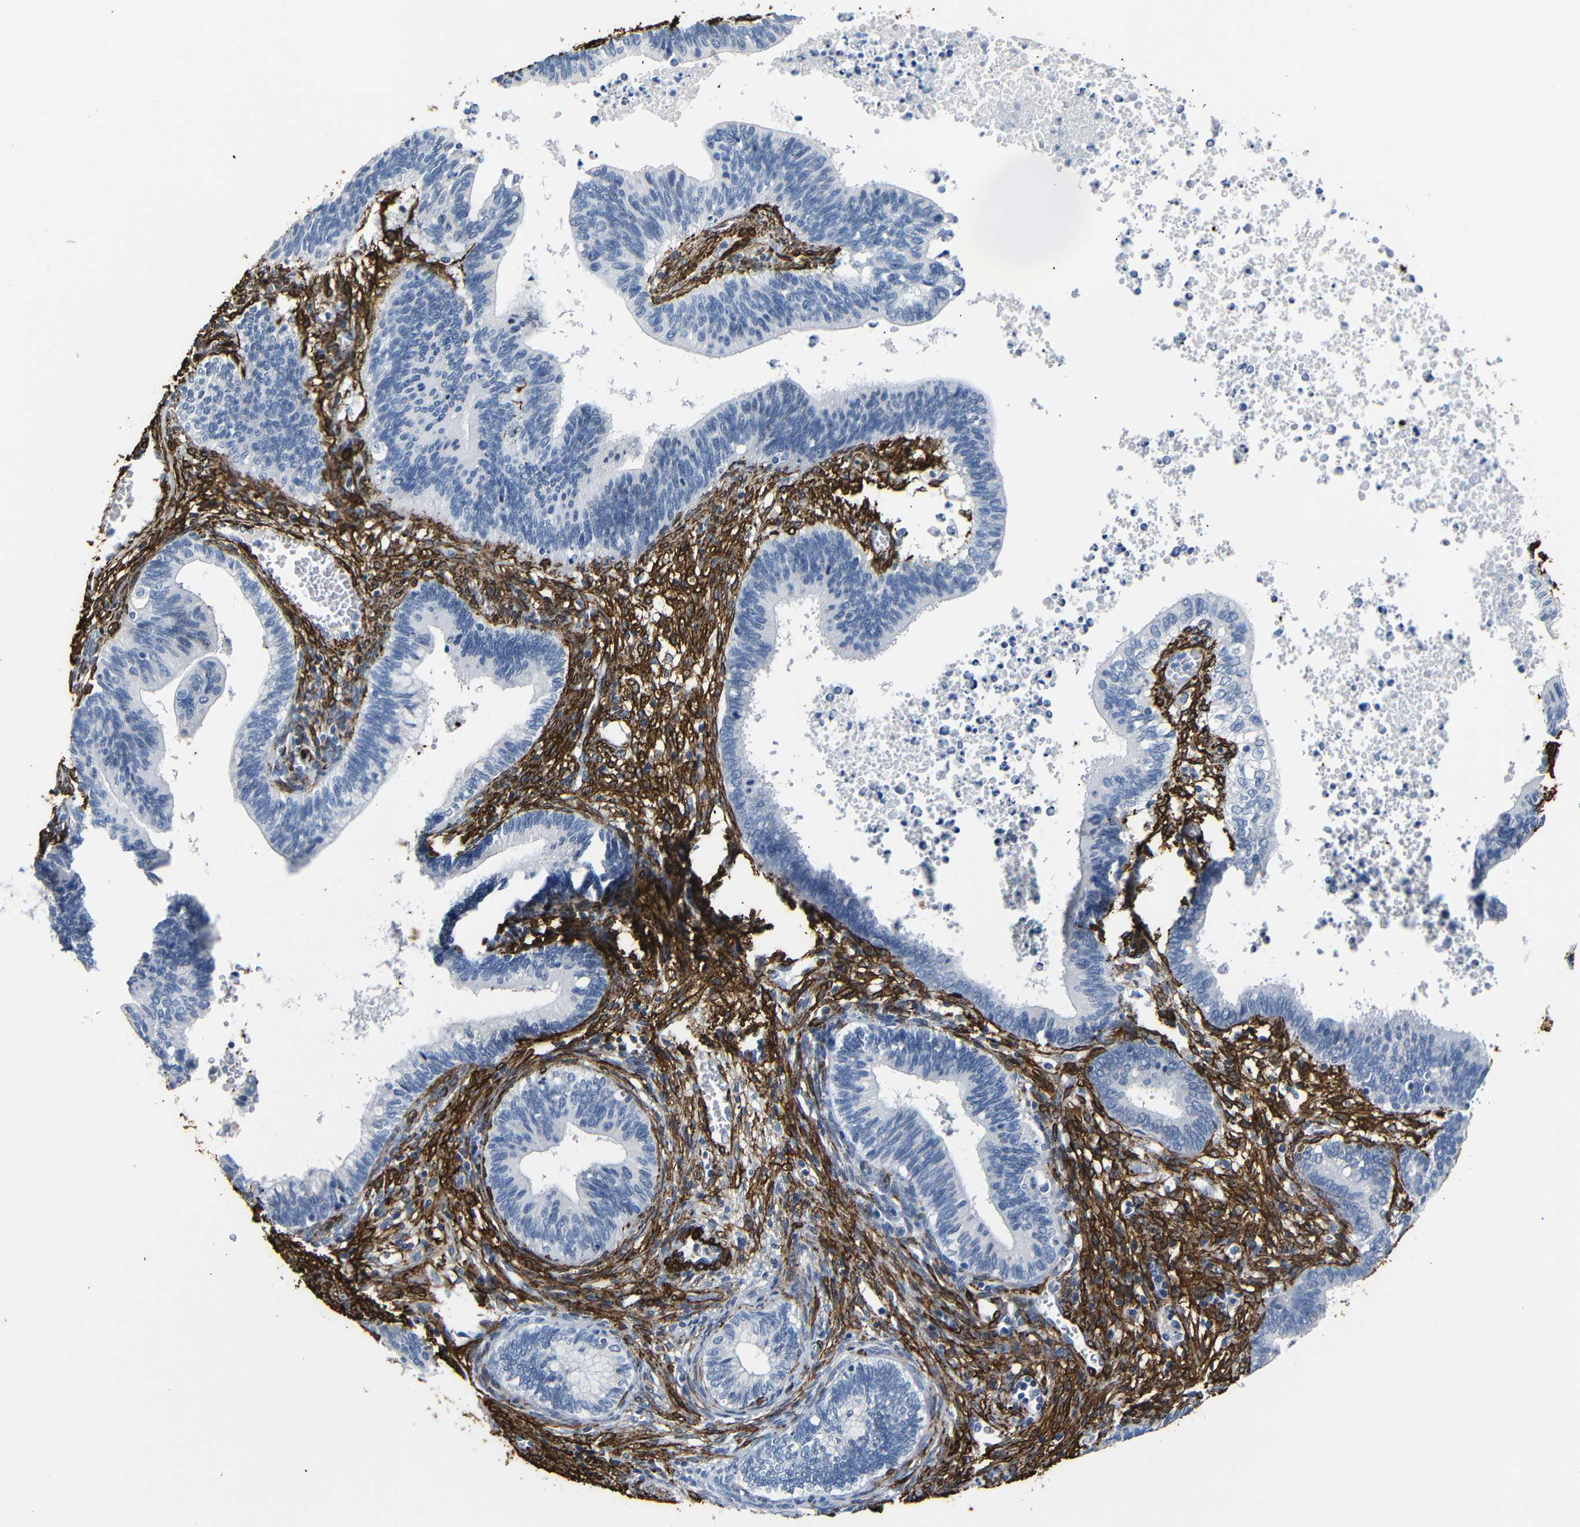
{"staining": {"intensity": "negative", "quantity": "none", "location": "none"}, "tissue": "cervical cancer", "cell_type": "Tumor cells", "image_type": "cancer", "snomed": [{"axis": "morphology", "description": "Adenocarcinoma, NOS"}, {"axis": "topography", "description": "Cervix"}], "caption": "Immunohistochemistry image of cervical adenocarcinoma stained for a protein (brown), which reveals no staining in tumor cells.", "gene": "ACTA2", "patient": {"sex": "female", "age": 44}}